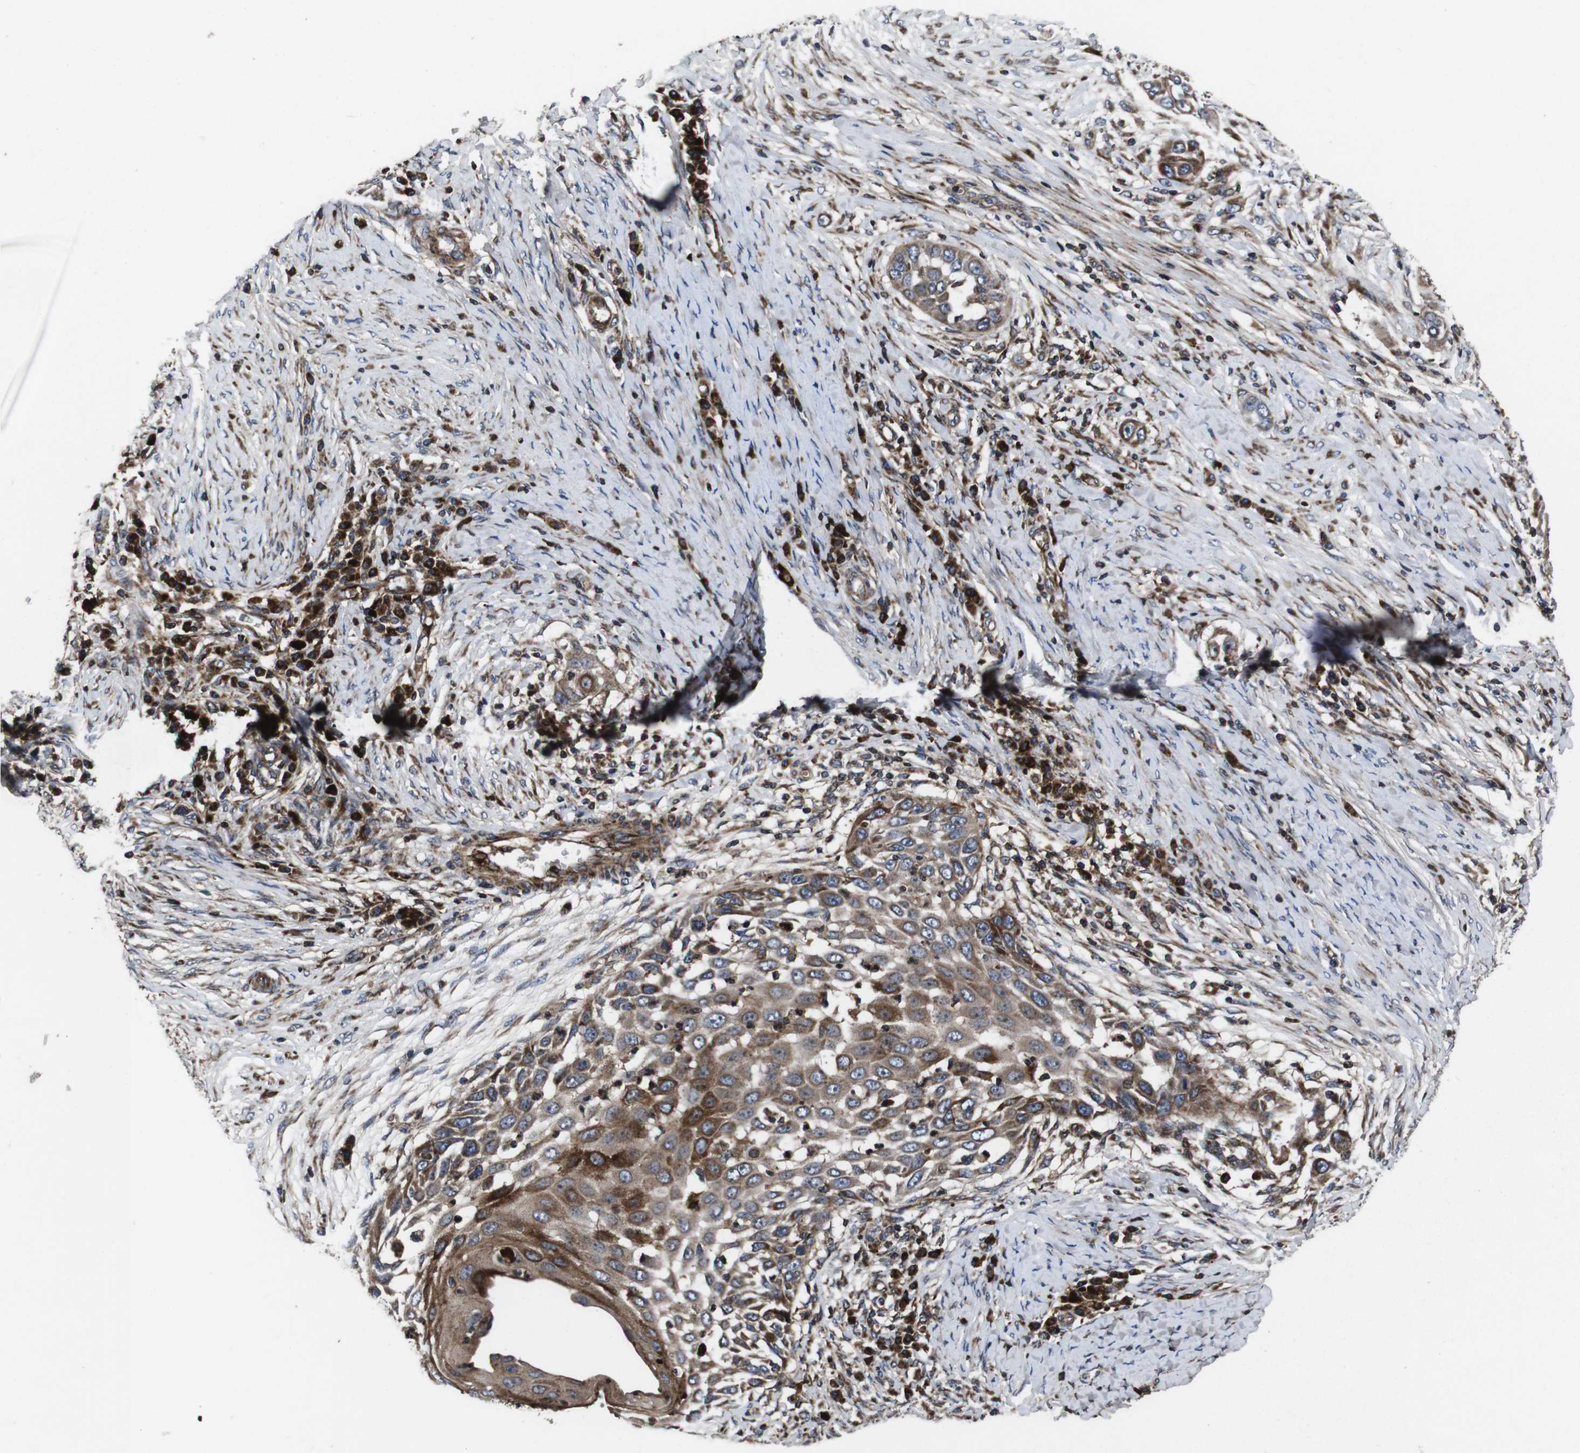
{"staining": {"intensity": "strong", "quantity": ">75%", "location": "cytoplasmic/membranous"}, "tissue": "skin cancer", "cell_type": "Tumor cells", "image_type": "cancer", "snomed": [{"axis": "morphology", "description": "Squamous cell carcinoma, NOS"}, {"axis": "topography", "description": "Skin"}], "caption": "Human squamous cell carcinoma (skin) stained for a protein (brown) displays strong cytoplasmic/membranous positive staining in about >75% of tumor cells.", "gene": "SMYD3", "patient": {"sex": "female", "age": 44}}